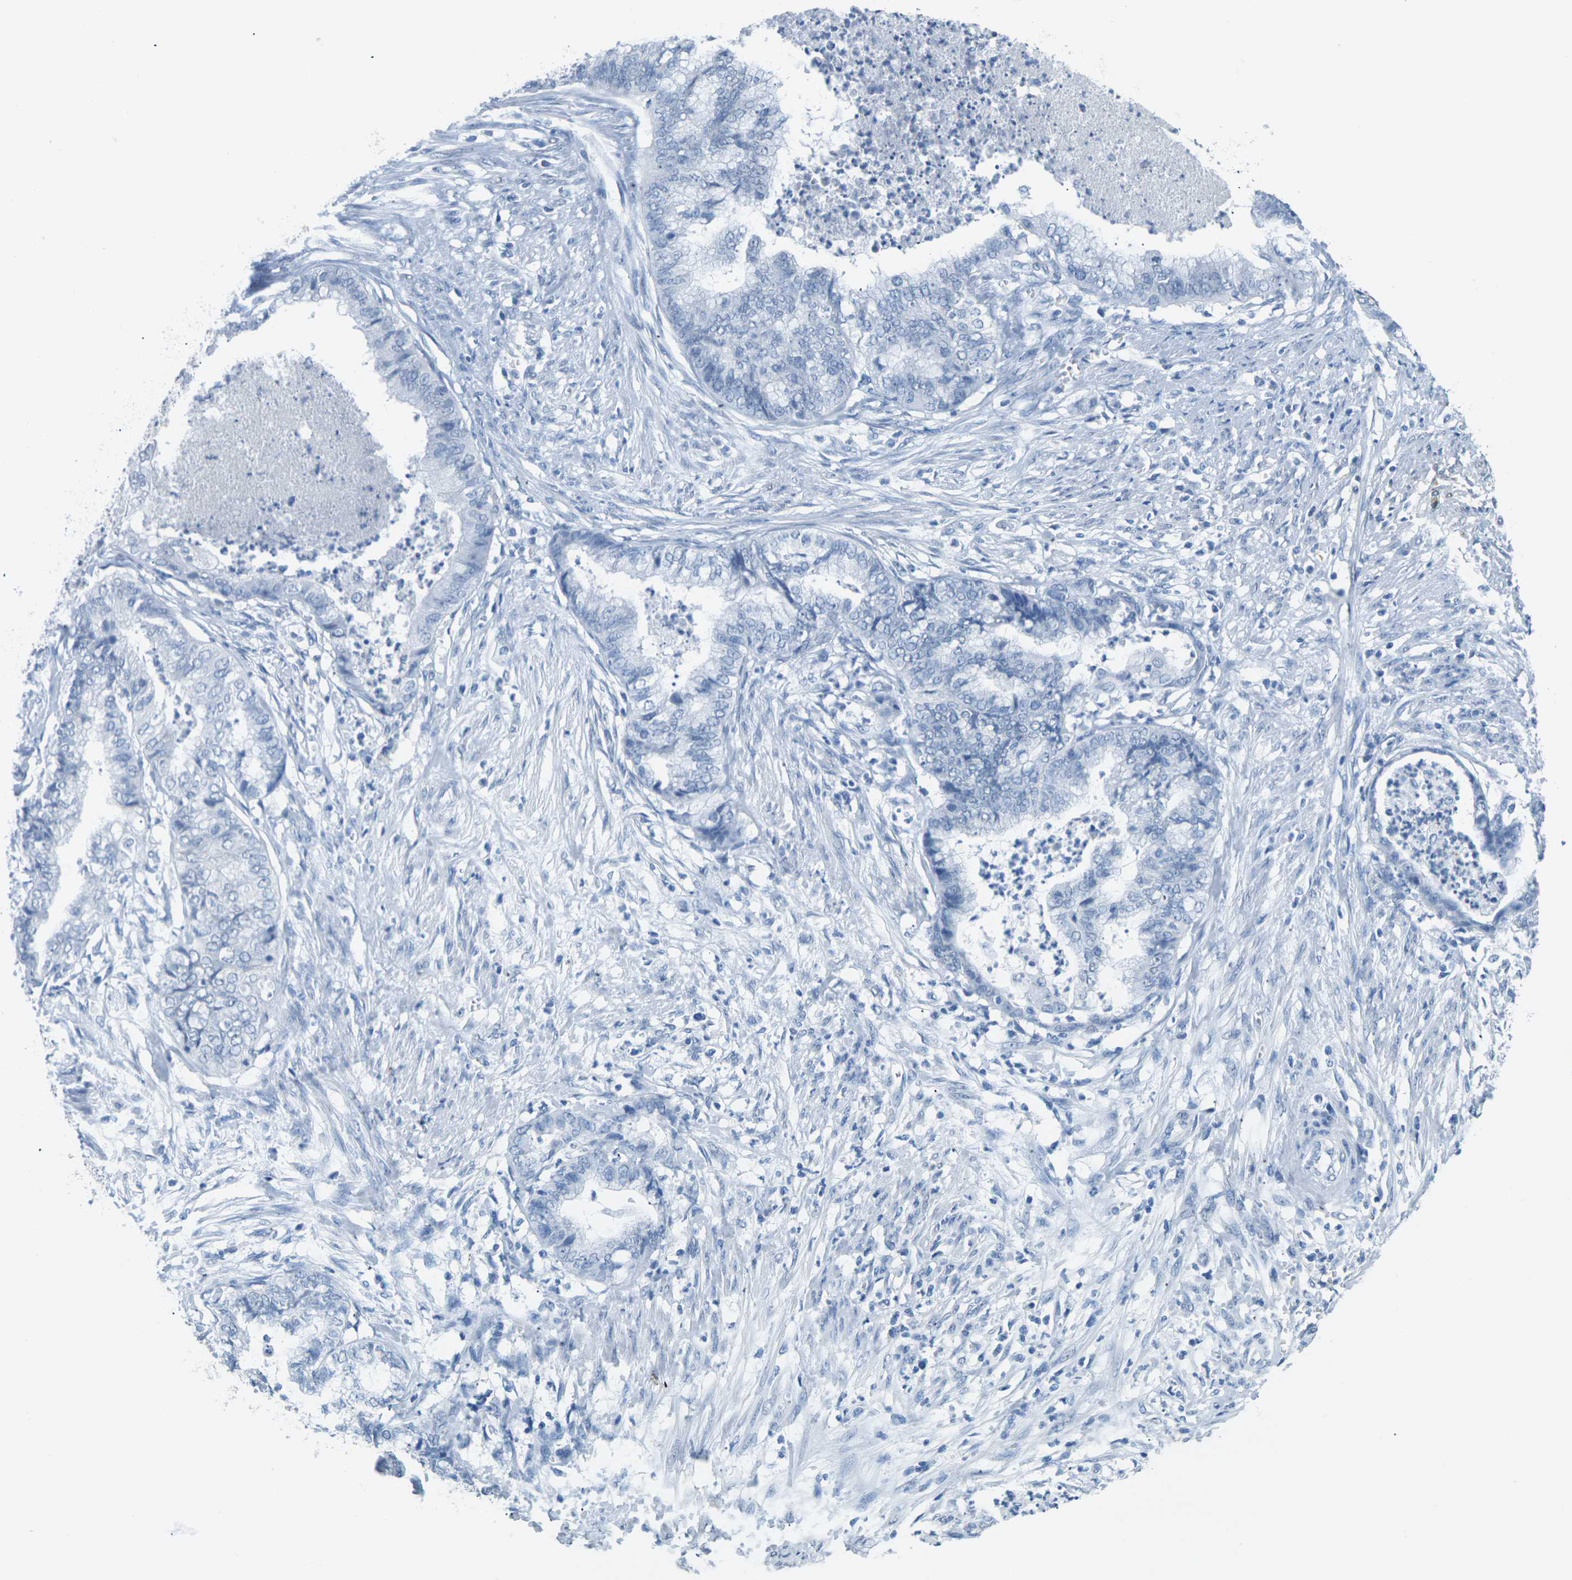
{"staining": {"intensity": "negative", "quantity": "none", "location": "none"}, "tissue": "endometrial cancer", "cell_type": "Tumor cells", "image_type": "cancer", "snomed": [{"axis": "morphology", "description": "Necrosis, NOS"}, {"axis": "morphology", "description": "Adenocarcinoma, NOS"}, {"axis": "topography", "description": "Endometrium"}], "caption": "Tumor cells are negative for brown protein staining in endometrial cancer (adenocarcinoma). Nuclei are stained in blue.", "gene": "CTAG1A", "patient": {"sex": "female", "age": 79}}